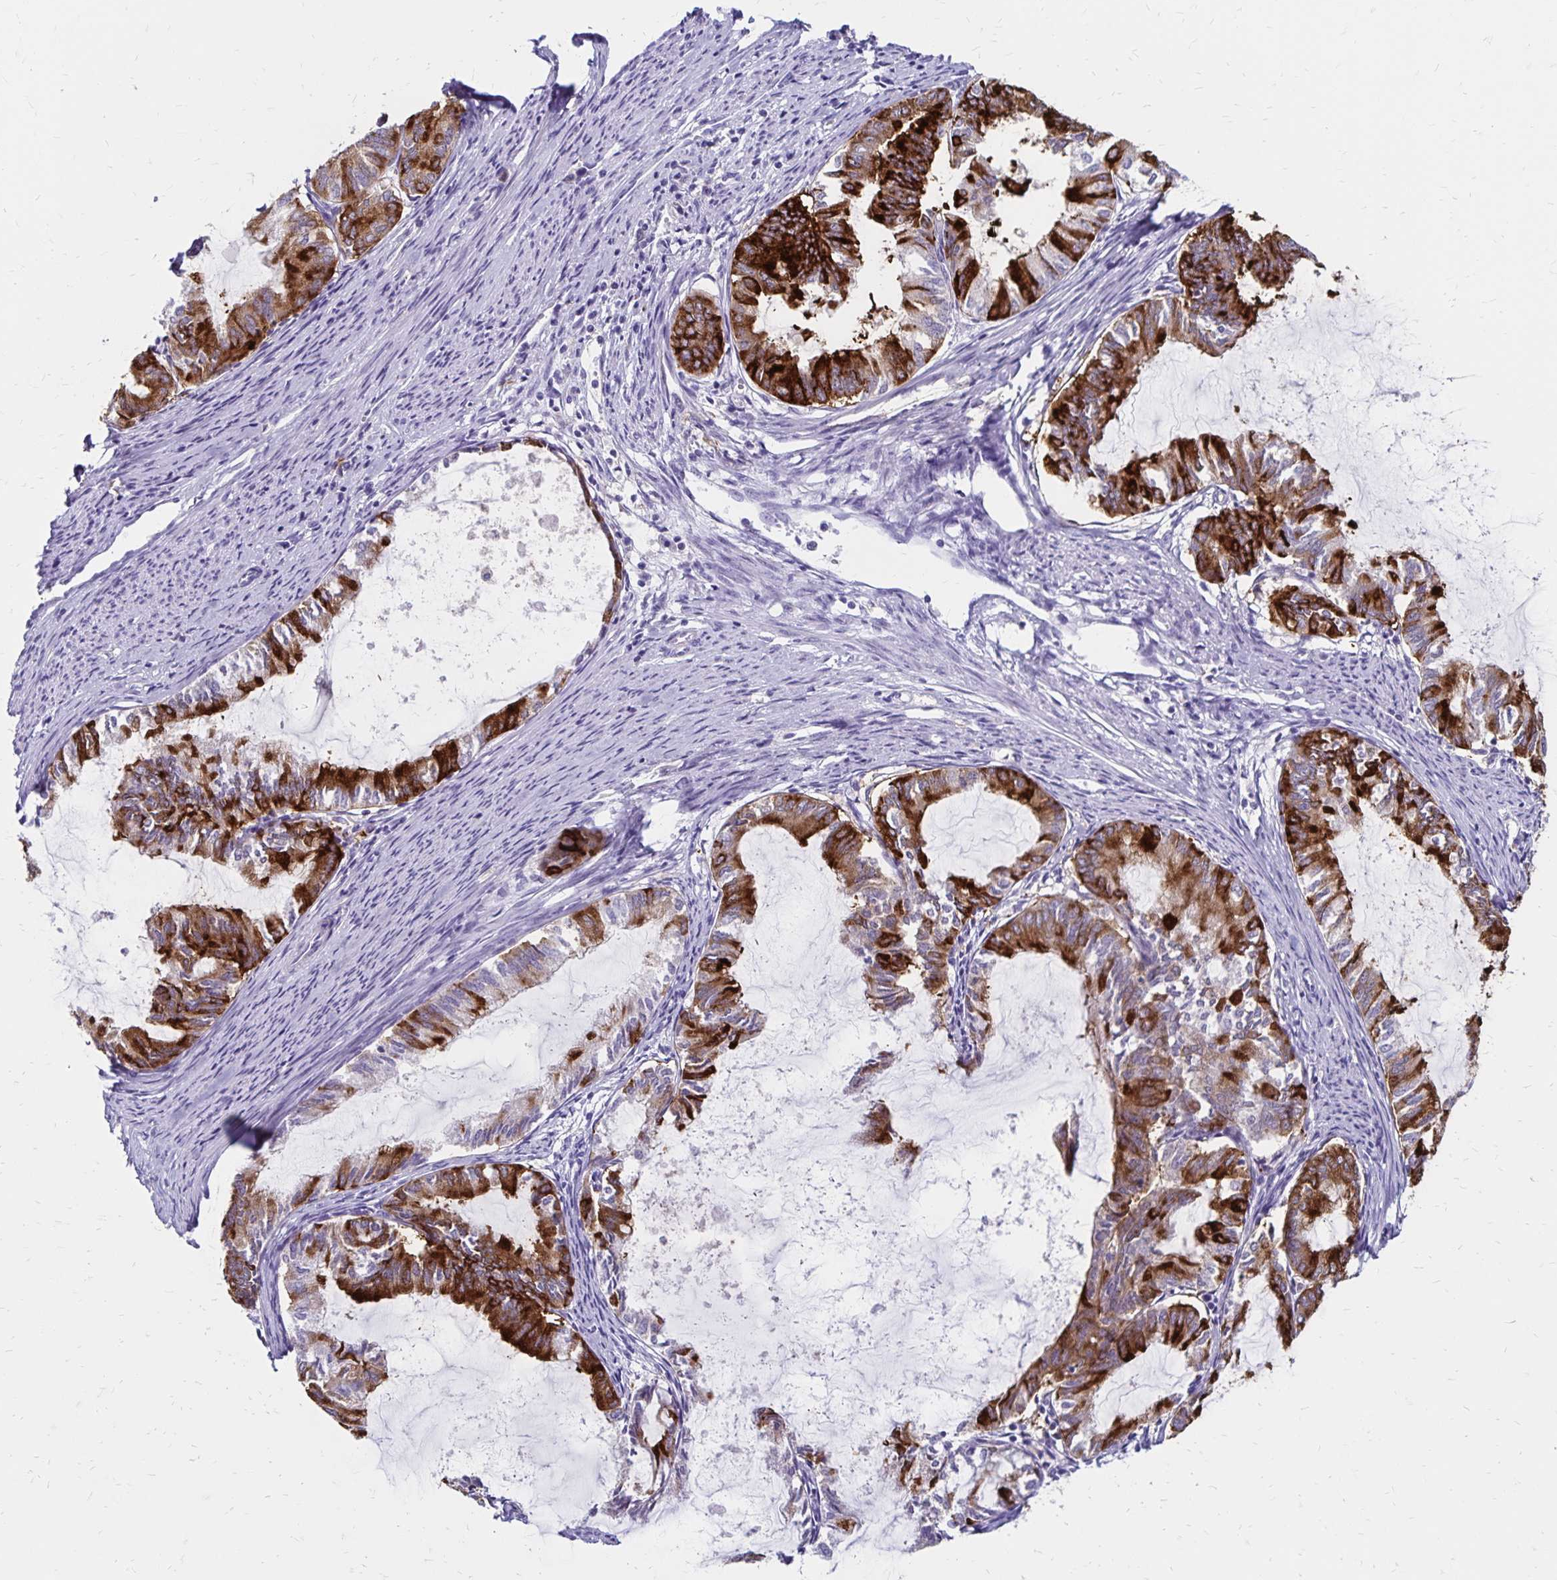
{"staining": {"intensity": "strong", "quantity": "25%-75%", "location": "cytoplasmic/membranous"}, "tissue": "endometrial cancer", "cell_type": "Tumor cells", "image_type": "cancer", "snomed": [{"axis": "morphology", "description": "Adenocarcinoma, NOS"}, {"axis": "topography", "description": "Endometrium"}], "caption": "This micrograph exhibits adenocarcinoma (endometrial) stained with immunohistochemistry (IHC) to label a protein in brown. The cytoplasmic/membranous of tumor cells show strong positivity for the protein. Nuclei are counter-stained blue.", "gene": "TNS3", "patient": {"sex": "female", "age": 86}}